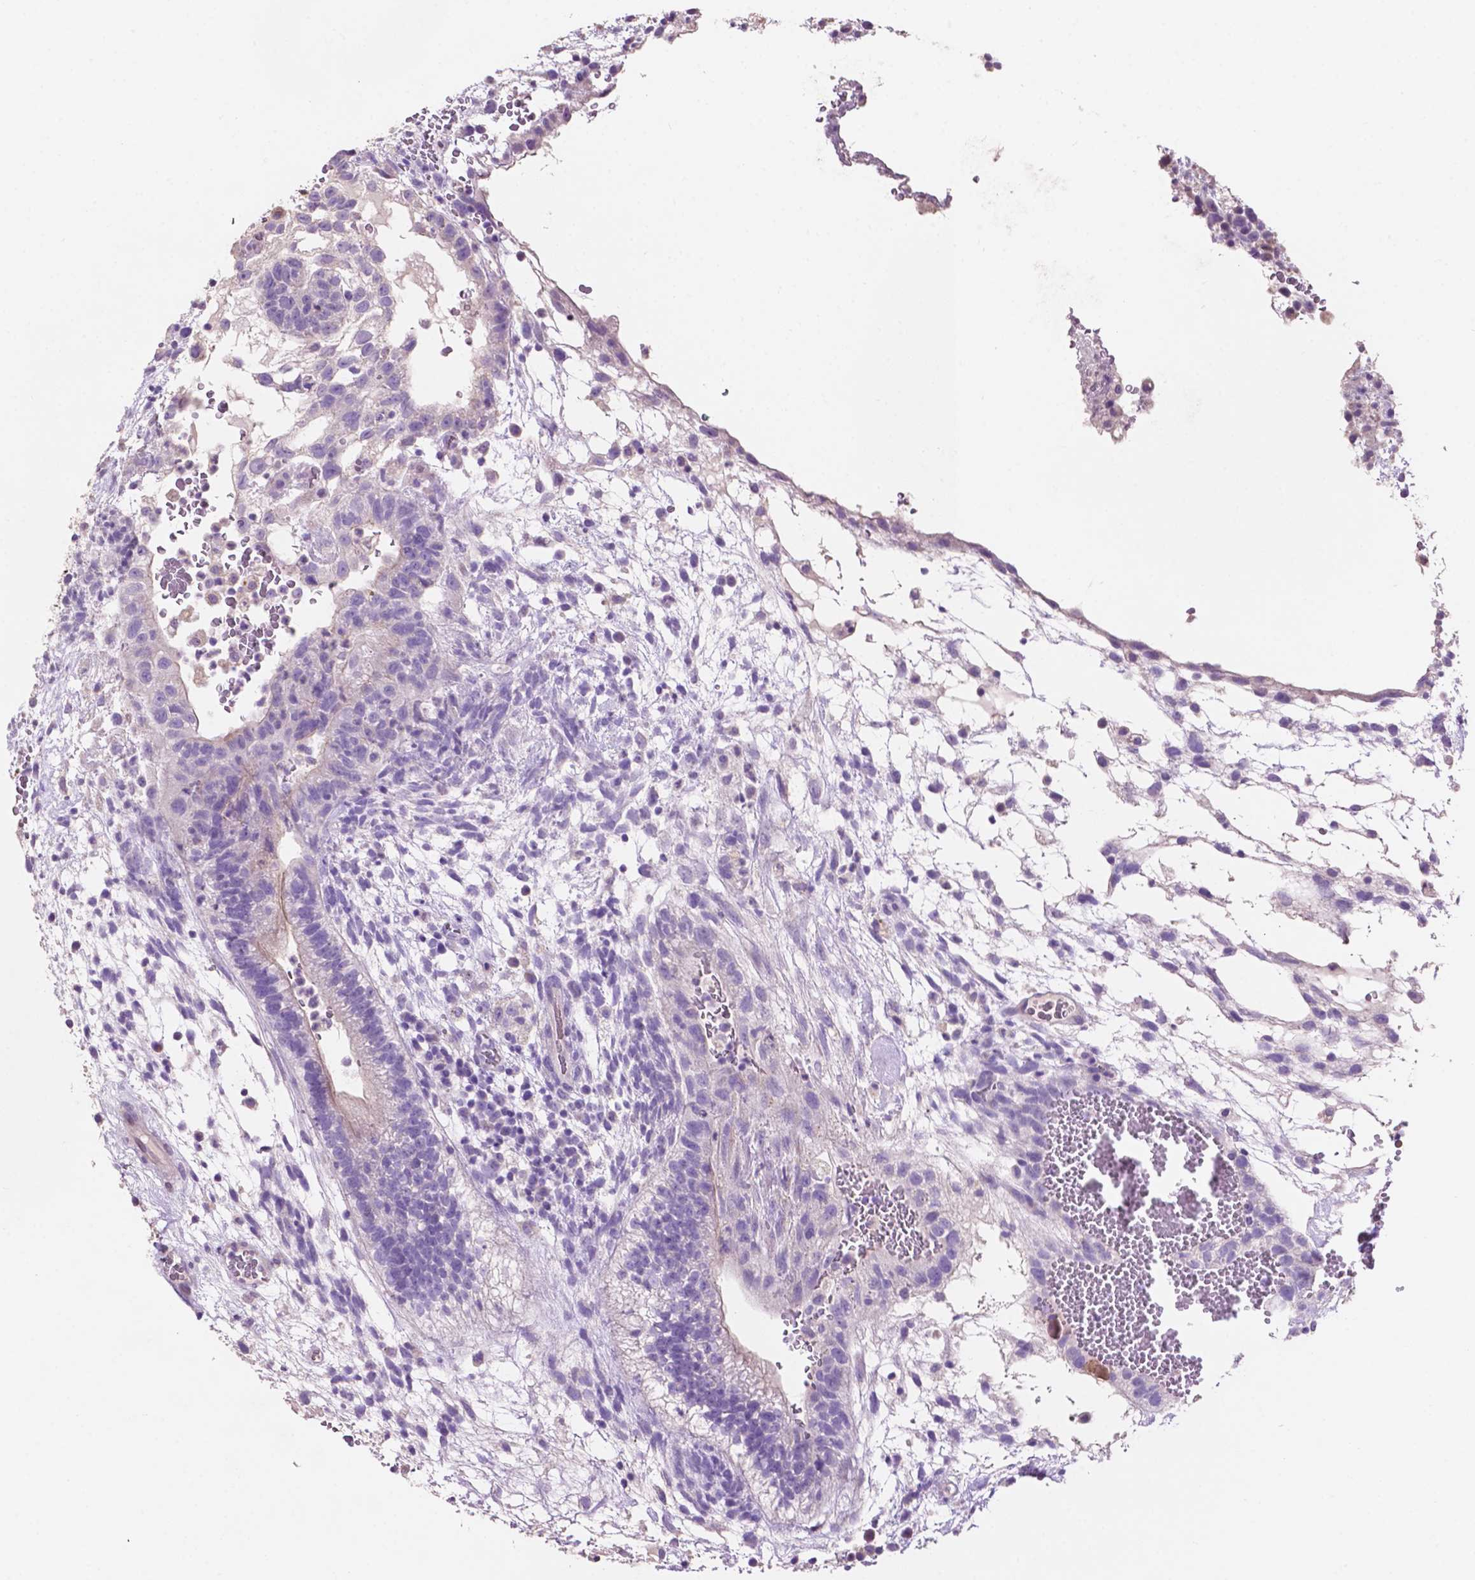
{"staining": {"intensity": "negative", "quantity": "none", "location": "none"}, "tissue": "testis cancer", "cell_type": "Tumor cells", "image_type": "cancer", "snomed": [{"axis": "morphology", "description": "Normal tissue, NOS"}, {"axis": "morphology", "description": "Carcinoma, Embryonal, NOS"}, {"axis": "topography", "description": "Testis"}], "caption": "DAB immunohistochemical staining of human testis cancer demonstrates no significant positivity in tumor cells.", "gene": "CLDN17", "patient": {"sex": "male", "age": 32}}